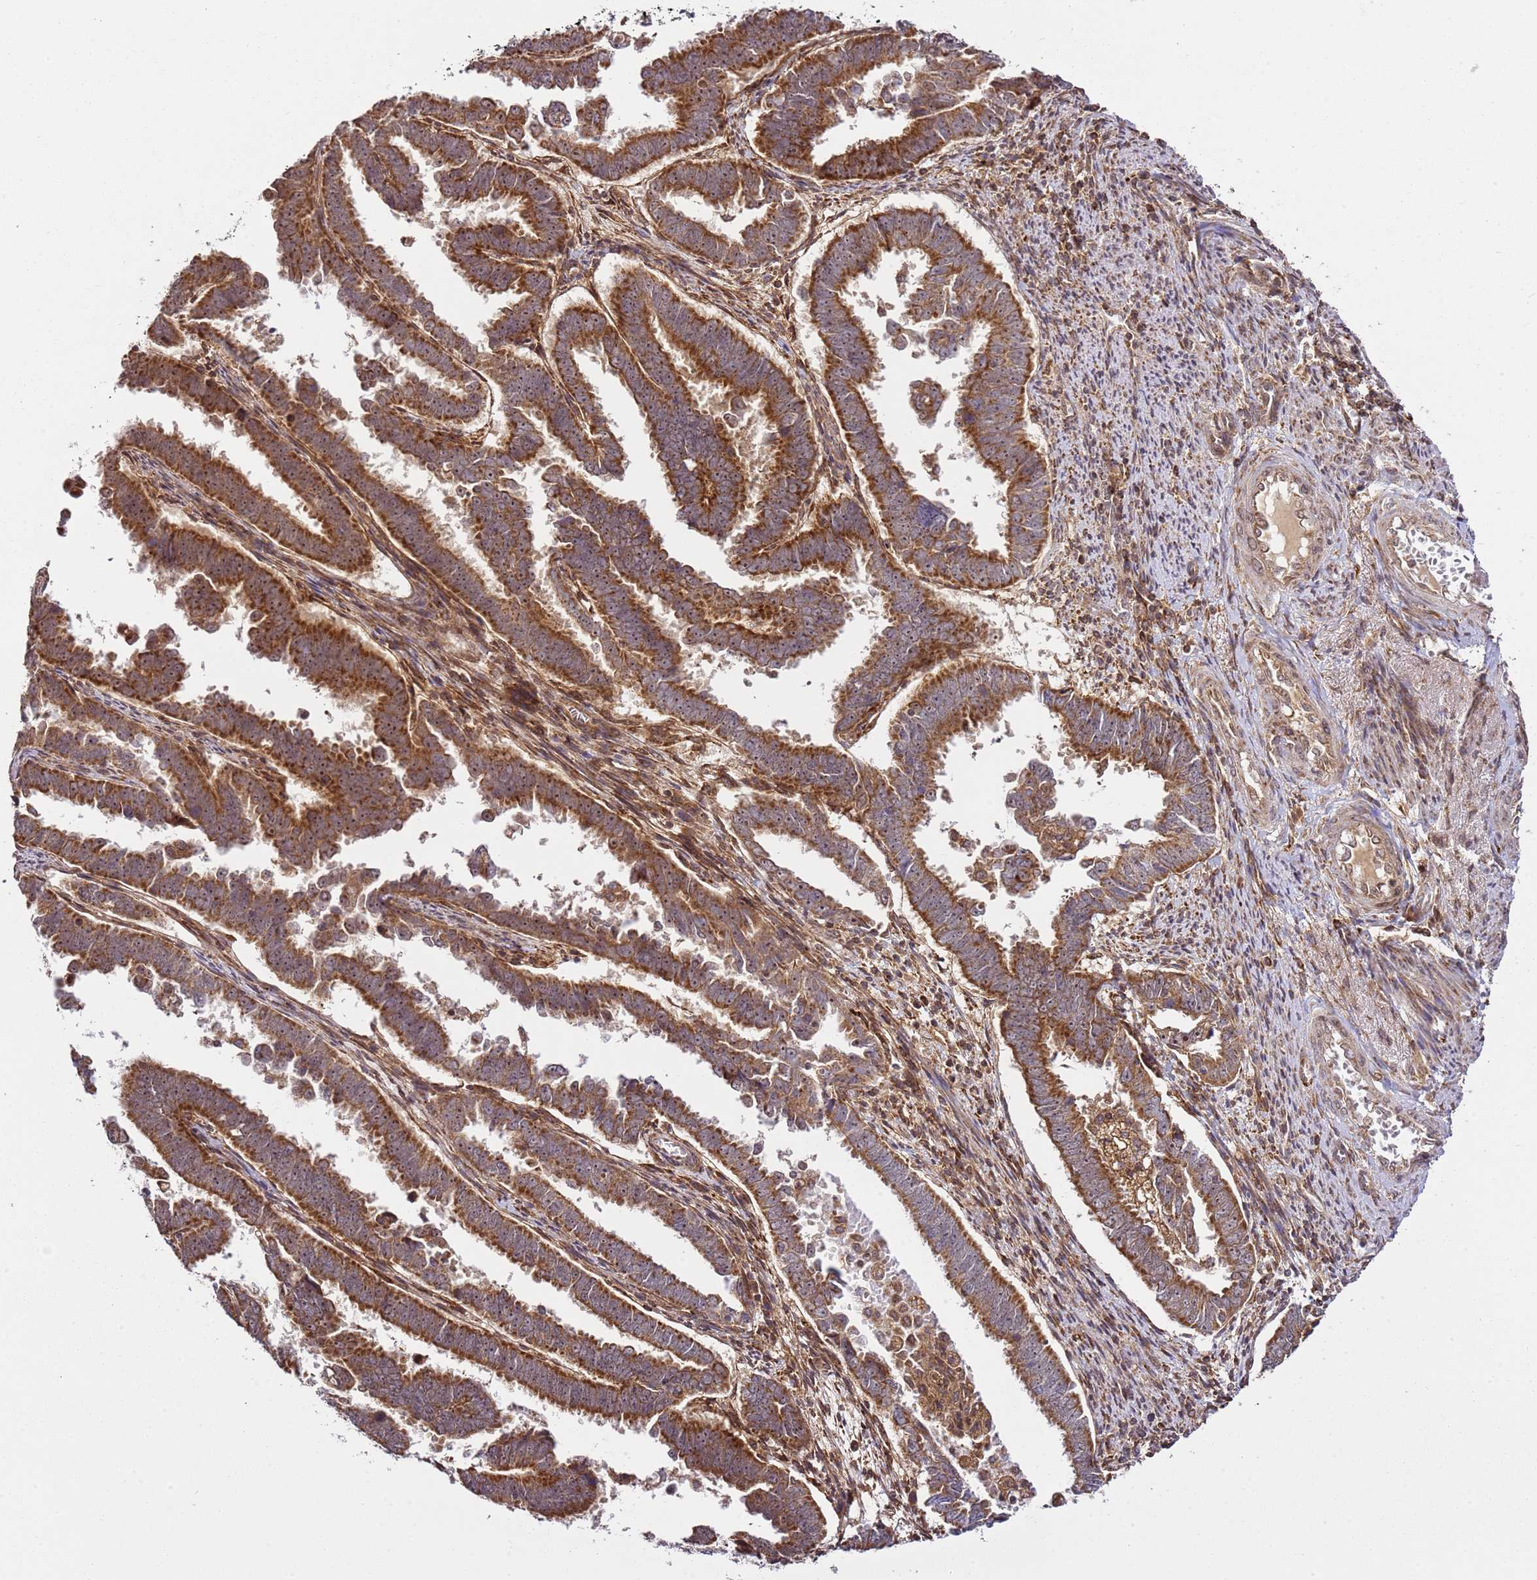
{"staining": {"intensity": "strong", "quantity": ">75%", "location": "cytoplasmic/membranous,nuclear"}, "tissue": "endometrial cancer", "cell_type": "Tumor cells", "image_type": "cancer", "snomed": [{"axis": "morphology", "description": "Adenocarcinoma, NOS"}, {"axis": "topography", "description": "Endometrium"}], "caption": "This photomicrograph exhibits immunohistochemistry (IHC) staining of human adenocarcinoma (endometrial), with high strong cytoplasmic/membranous and nuclear positivity in about >75% of tumor cells.", "gene": "RASA3", "patient": {"sex": "female", "age": 75}}